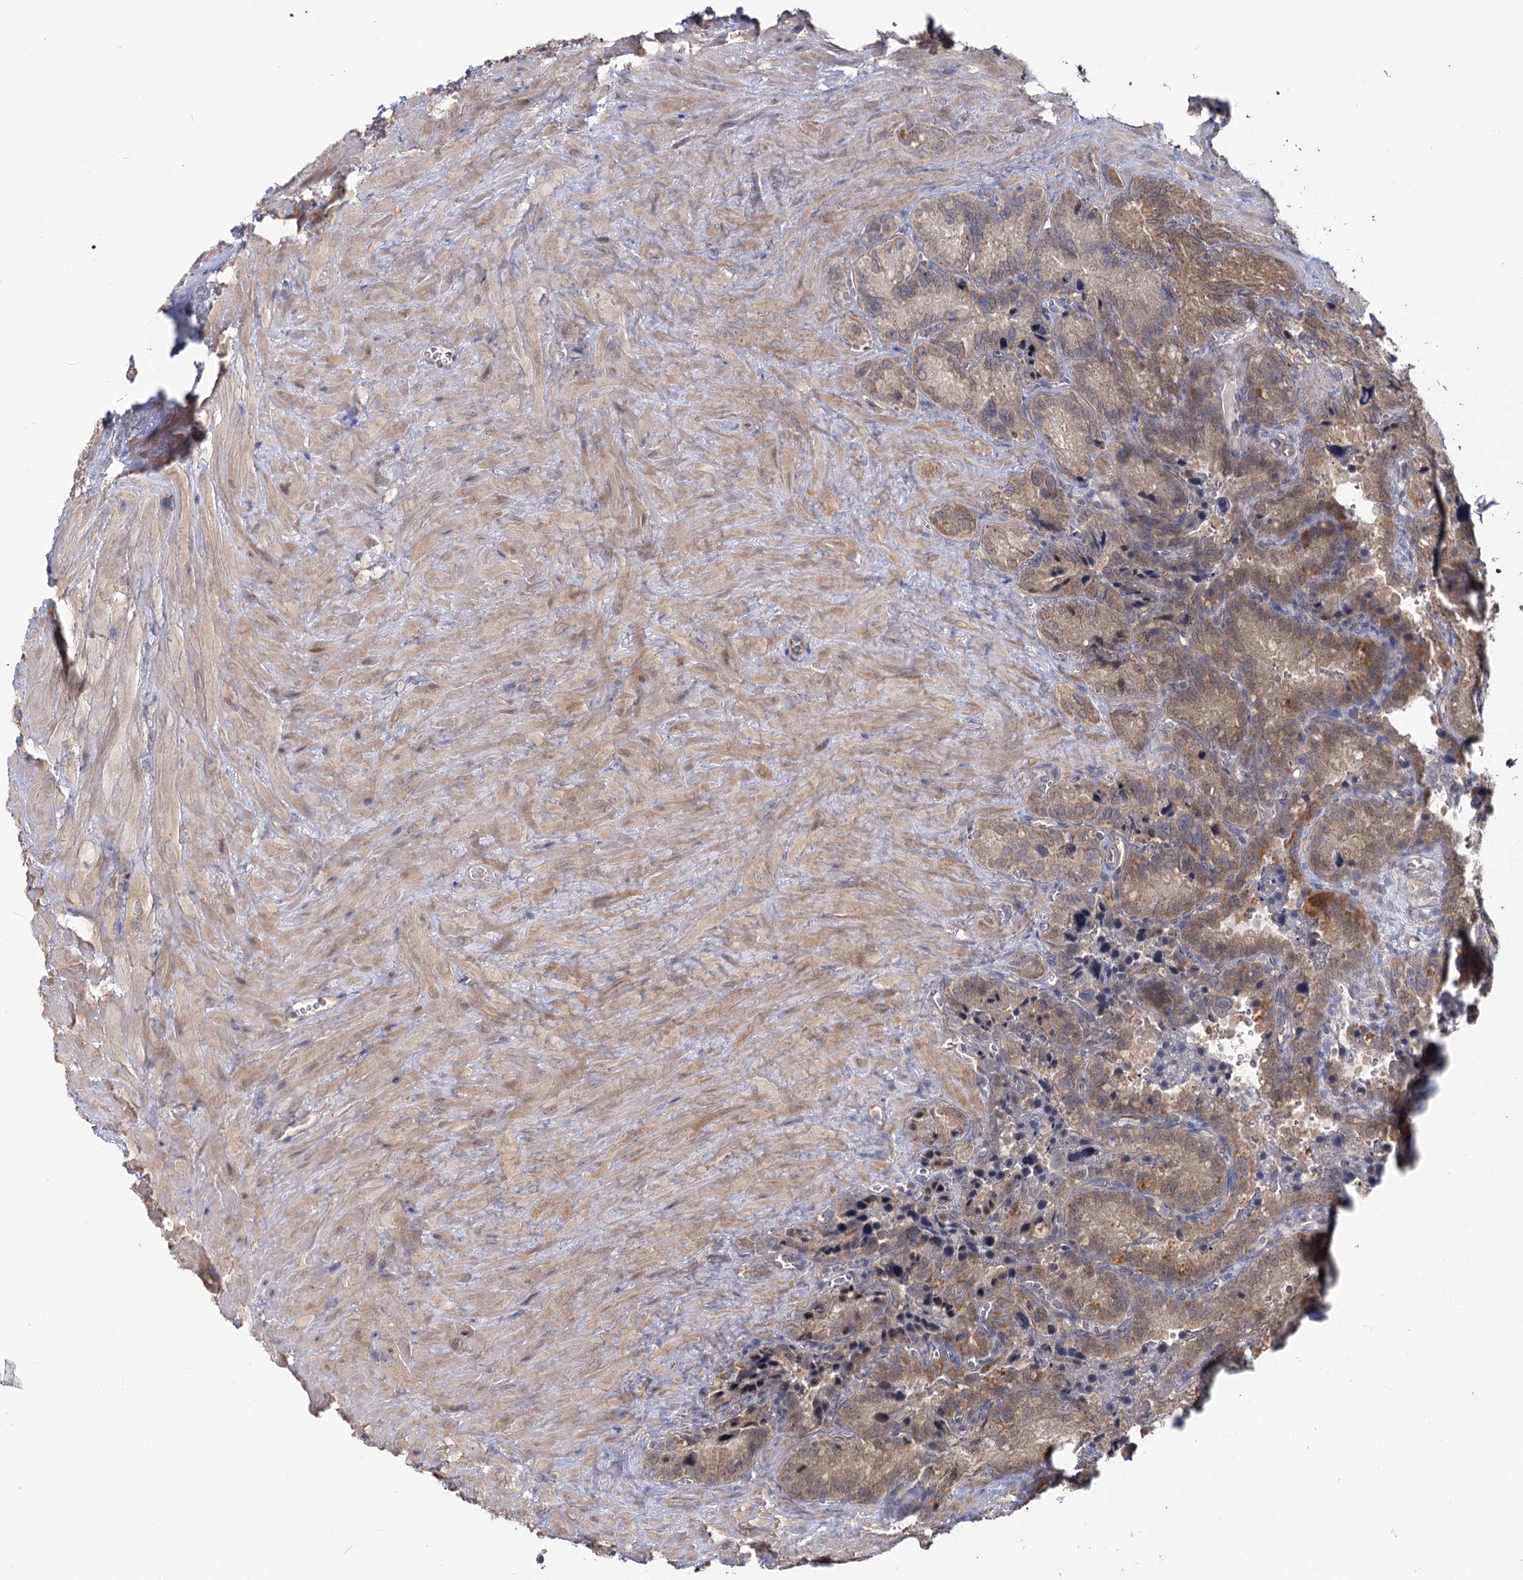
{"staining": {"intensity": "moderate", "quantity": "25%-75%", "location": "cytoplasmic/membranous"}, "tissue": "seminal vesicle", "cell_type": "Glandular cells", "image_type": "normal", "snomed": [{"axis": "morphology", "description": "Normal tissue, NOS"}, {"axis": "topography", "description": "Seminal veicle"}], "caption": "Protein staining by immunohistochemistry (IHC) demonstrates moderate cytoplasmic/membranous expression in about 25%-75% of glandular cells in normal seminal vesicle.", "gene": "TBC1D9B", "patient": {"sex": "male", "age": 62}}